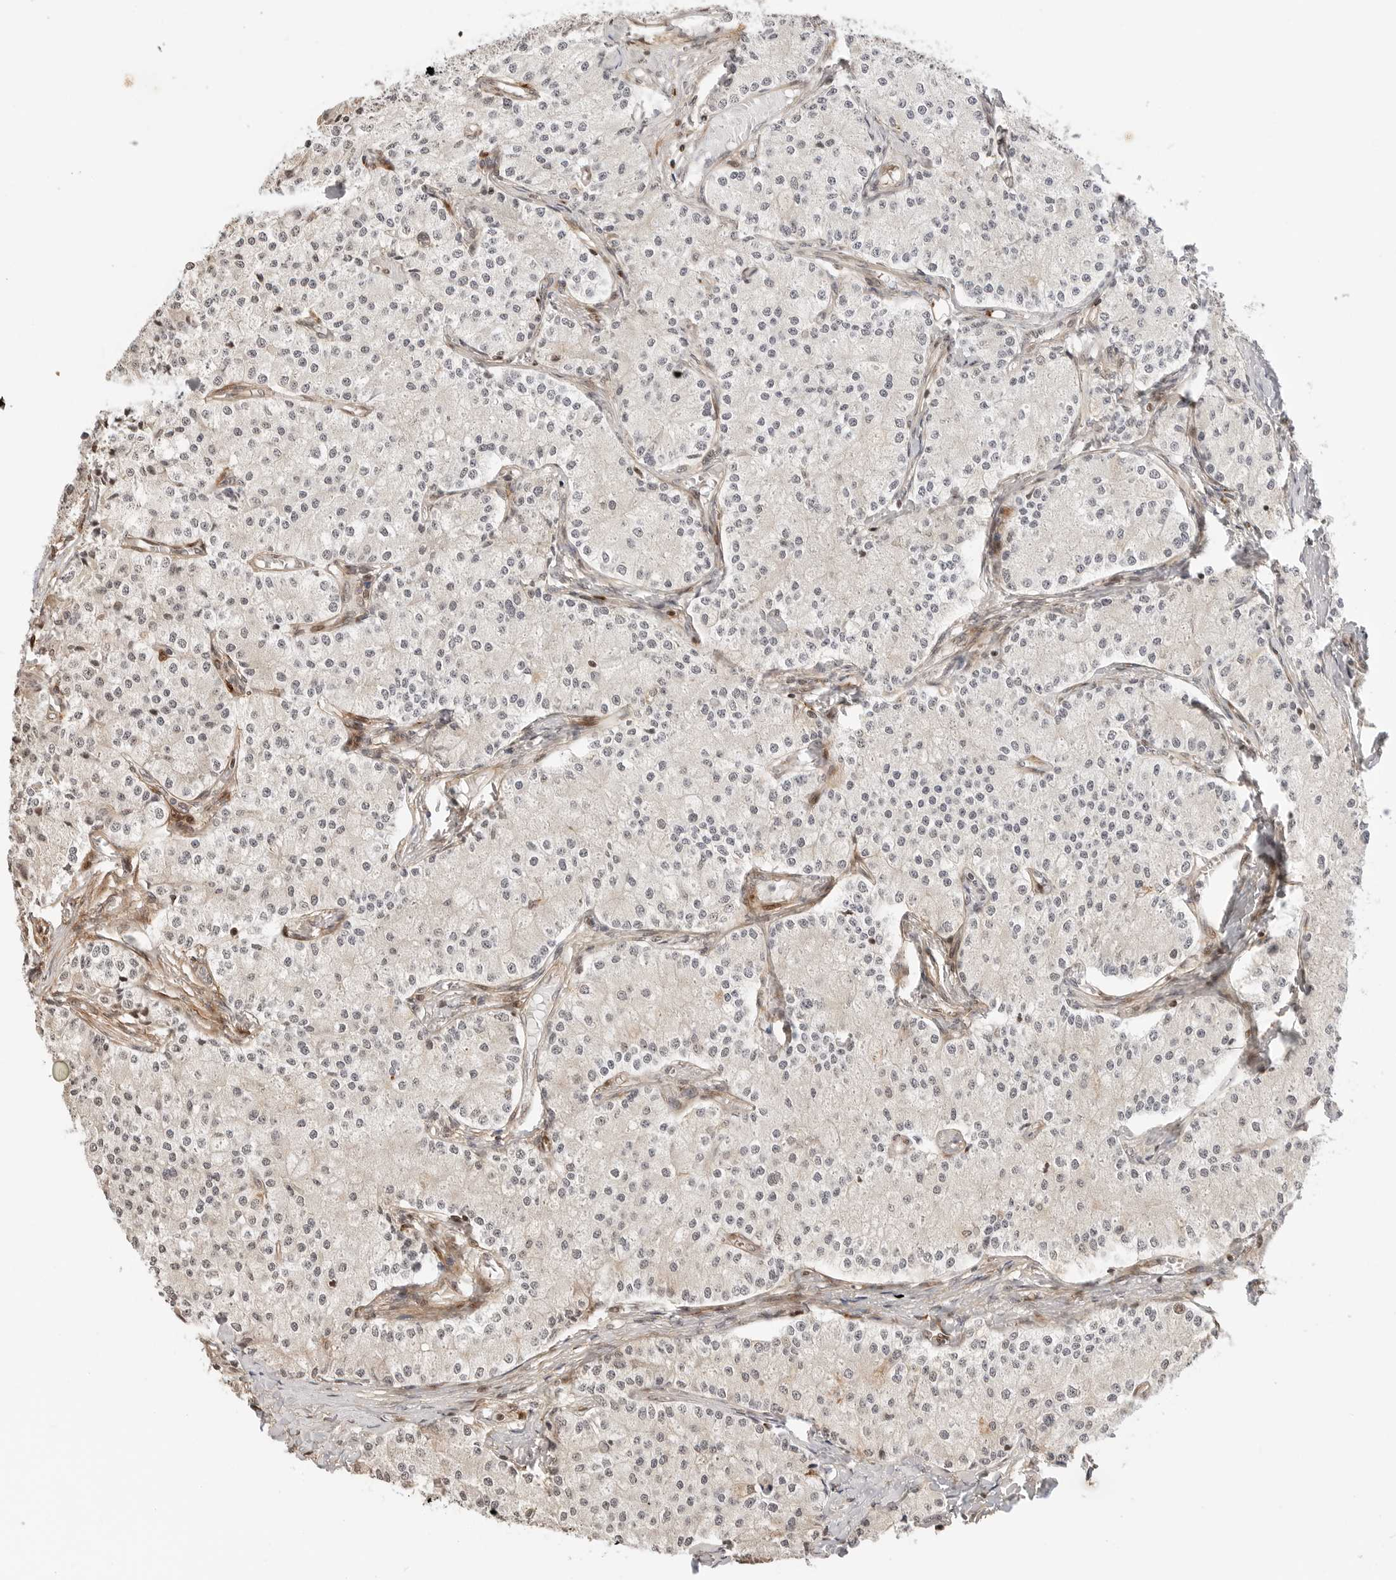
{"staining": {"intensity": "negative", "quantity": "none", "location": "none"}, "tissue": "carcinoid", "cell_type": "Tumor cells", "image_type": "cancer", "snomed": [{"axis": "morphology", "description": "Carcinoid, malignant, NOS"}, {"axis": "topography", "description": "Colon"}], "caption": "The micrograph reveals no significant positivity in tumor cells of carcinoid (malignant).", "gene": "GEM", "patient": {"sex": "female", "age": 52}}